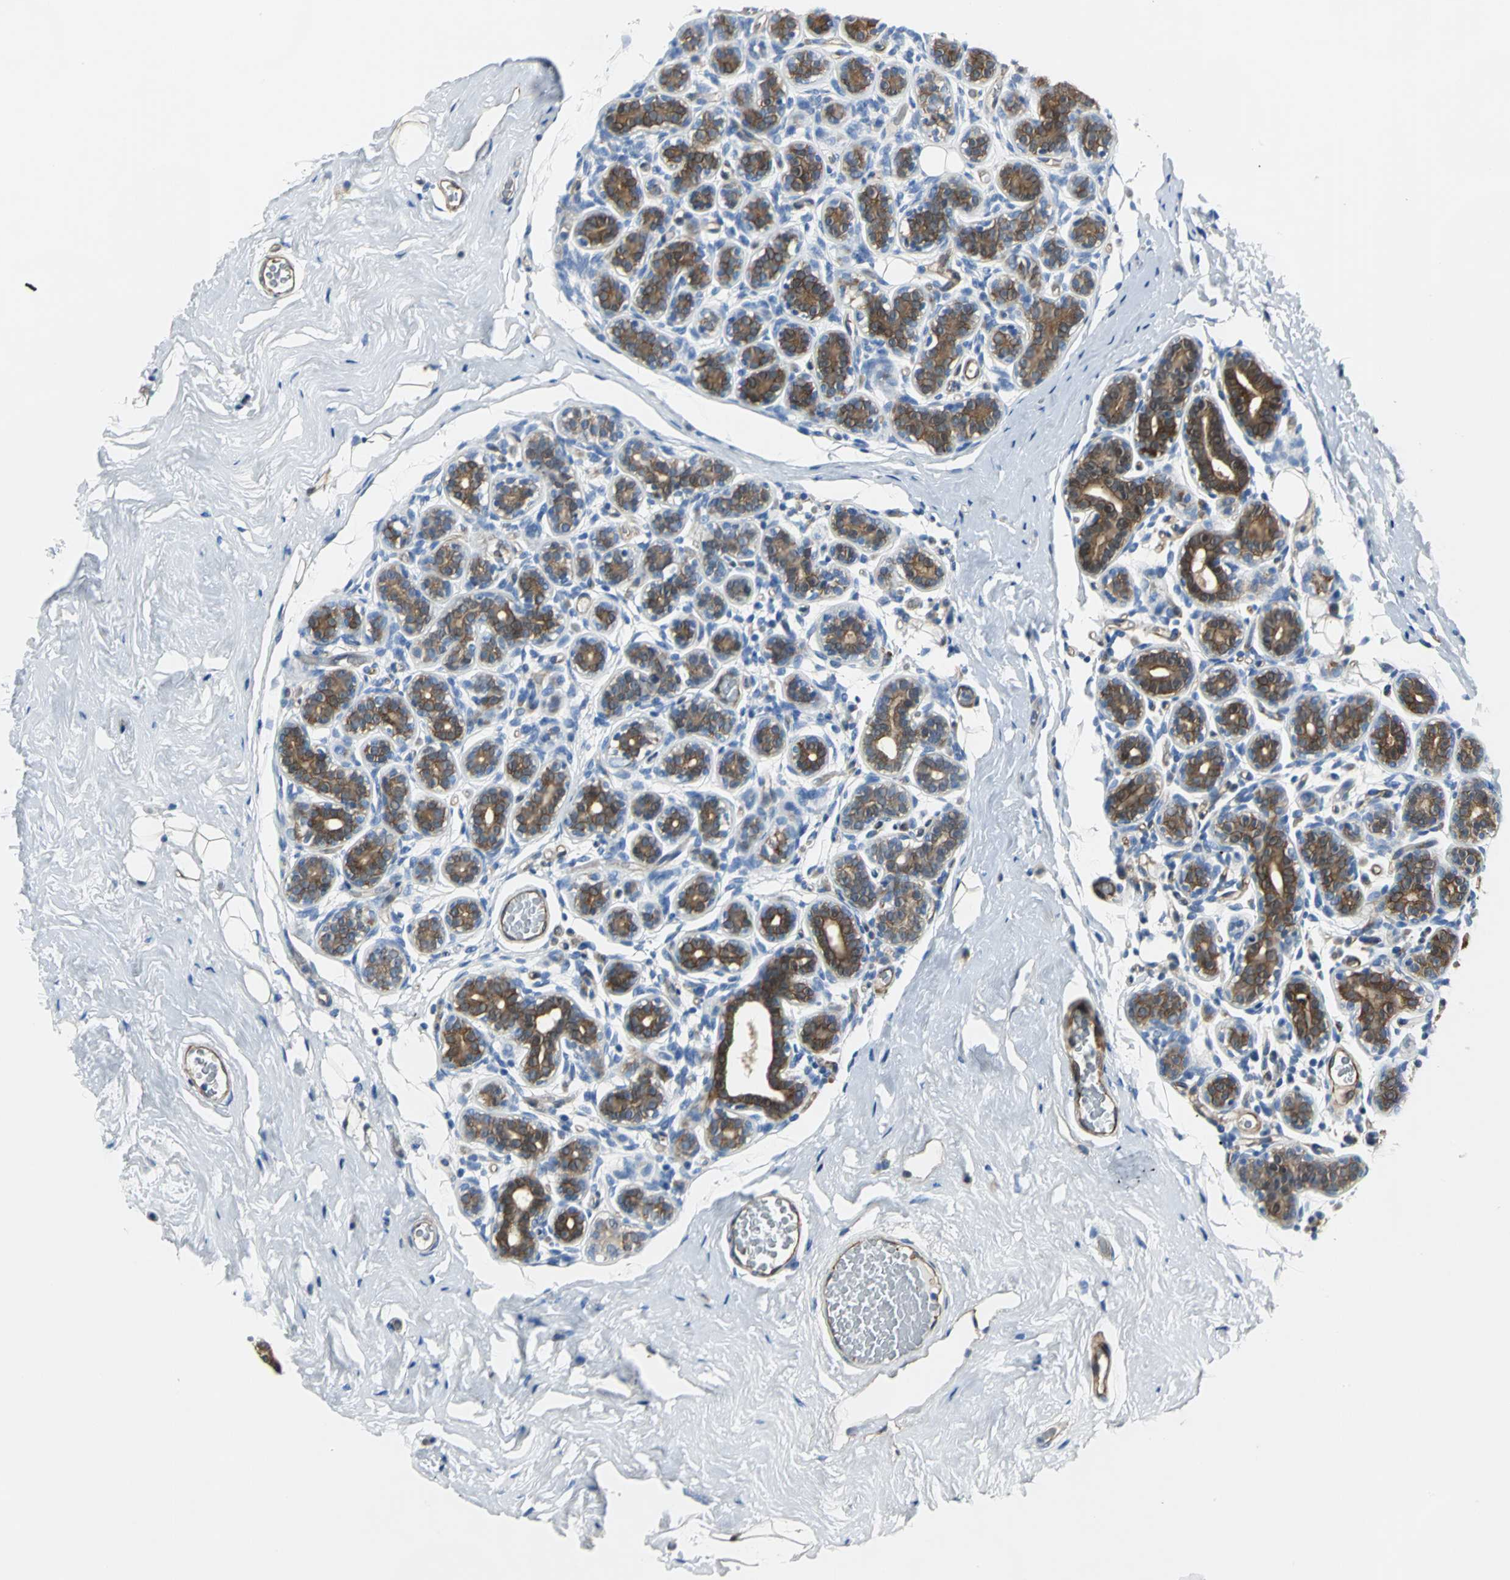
{"staining": {"intensity": "negative", "quantity": "none", "location": "none"}, "tissue": "breast", "cell_type": "Adipocytes", "image_type": "normal", "snomed": [{"axis": "morphology", "description": "Normal tissue, NOS"}, {"axis": "topography", "description": "Breast"}], "caption": "Immunohistochemistry (IHC) photomicrograph of unremarkable breast: breast stained with DAB (3,3'-diaminobenzidine) shows no significant protein staining in adipocytes. (DAB (3,3'-diaminobenzidine) immunohistochemistry (IHC) with hematoxylin counter stain).", "gene": "ENSG00000285130", "patient": {"sex": "female", "age": 75}}